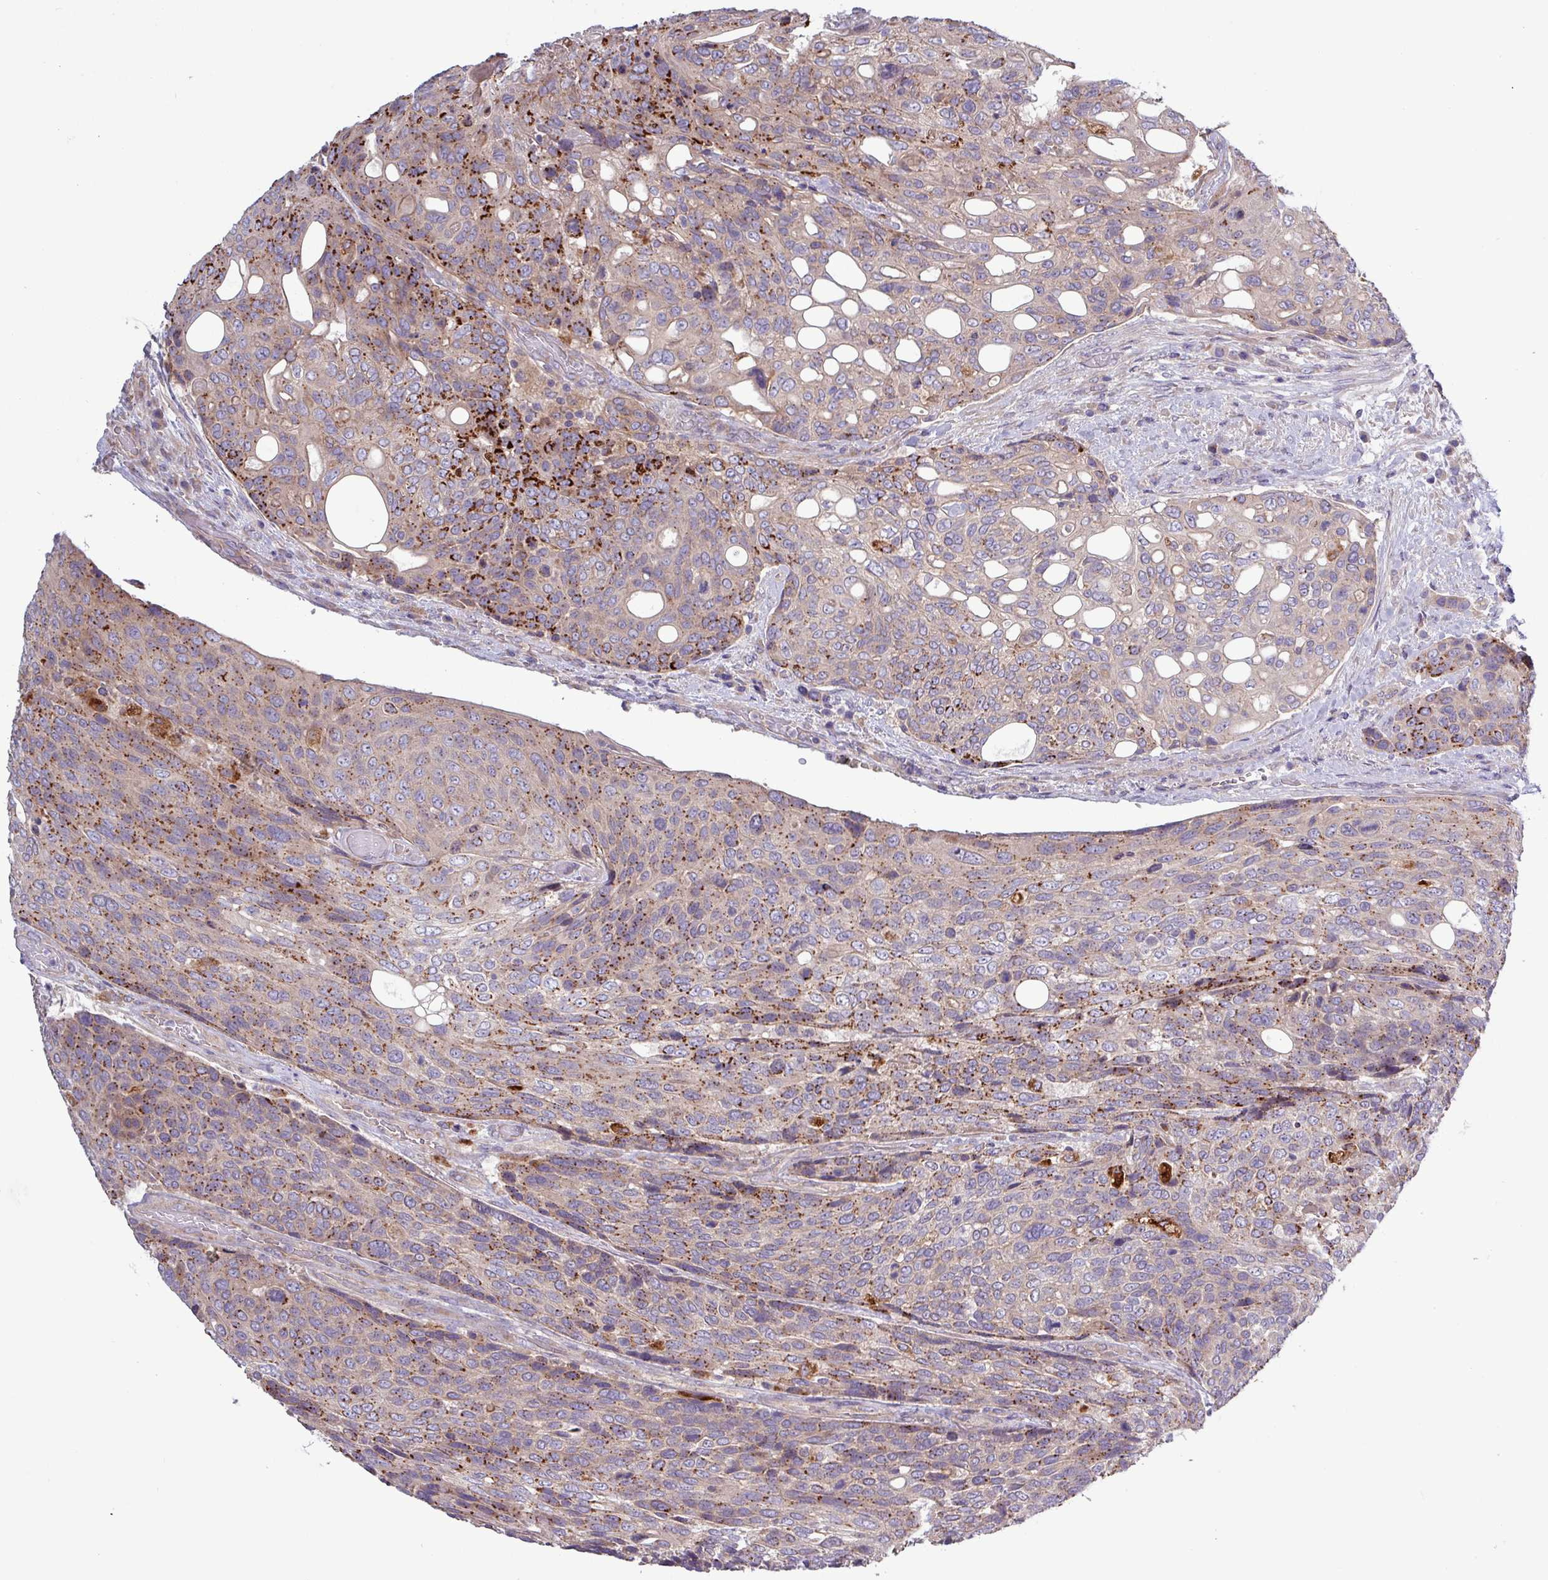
{"staining": {"intensity": "strong", "quantity": "<25%", "location": "cytoplasmic/membranous"}, "tissue": "urothelial cancer", "cell_type": "Tumor cells", "image_type": "cancer", "snomed": [{"axis": "morphology", "description": "Urothelial carcinoma, High grade"}, {"axis": "topography", "description": "Urinary bladder"}], "caption": "Protein expression analysis of high-grade urothelial carcinoma reveals strong cytoplasmic/membranous staining in approximately <25% of tumor cells.", "gene": "PLIN2", "patient": {"sex": "female", "age": 70}}